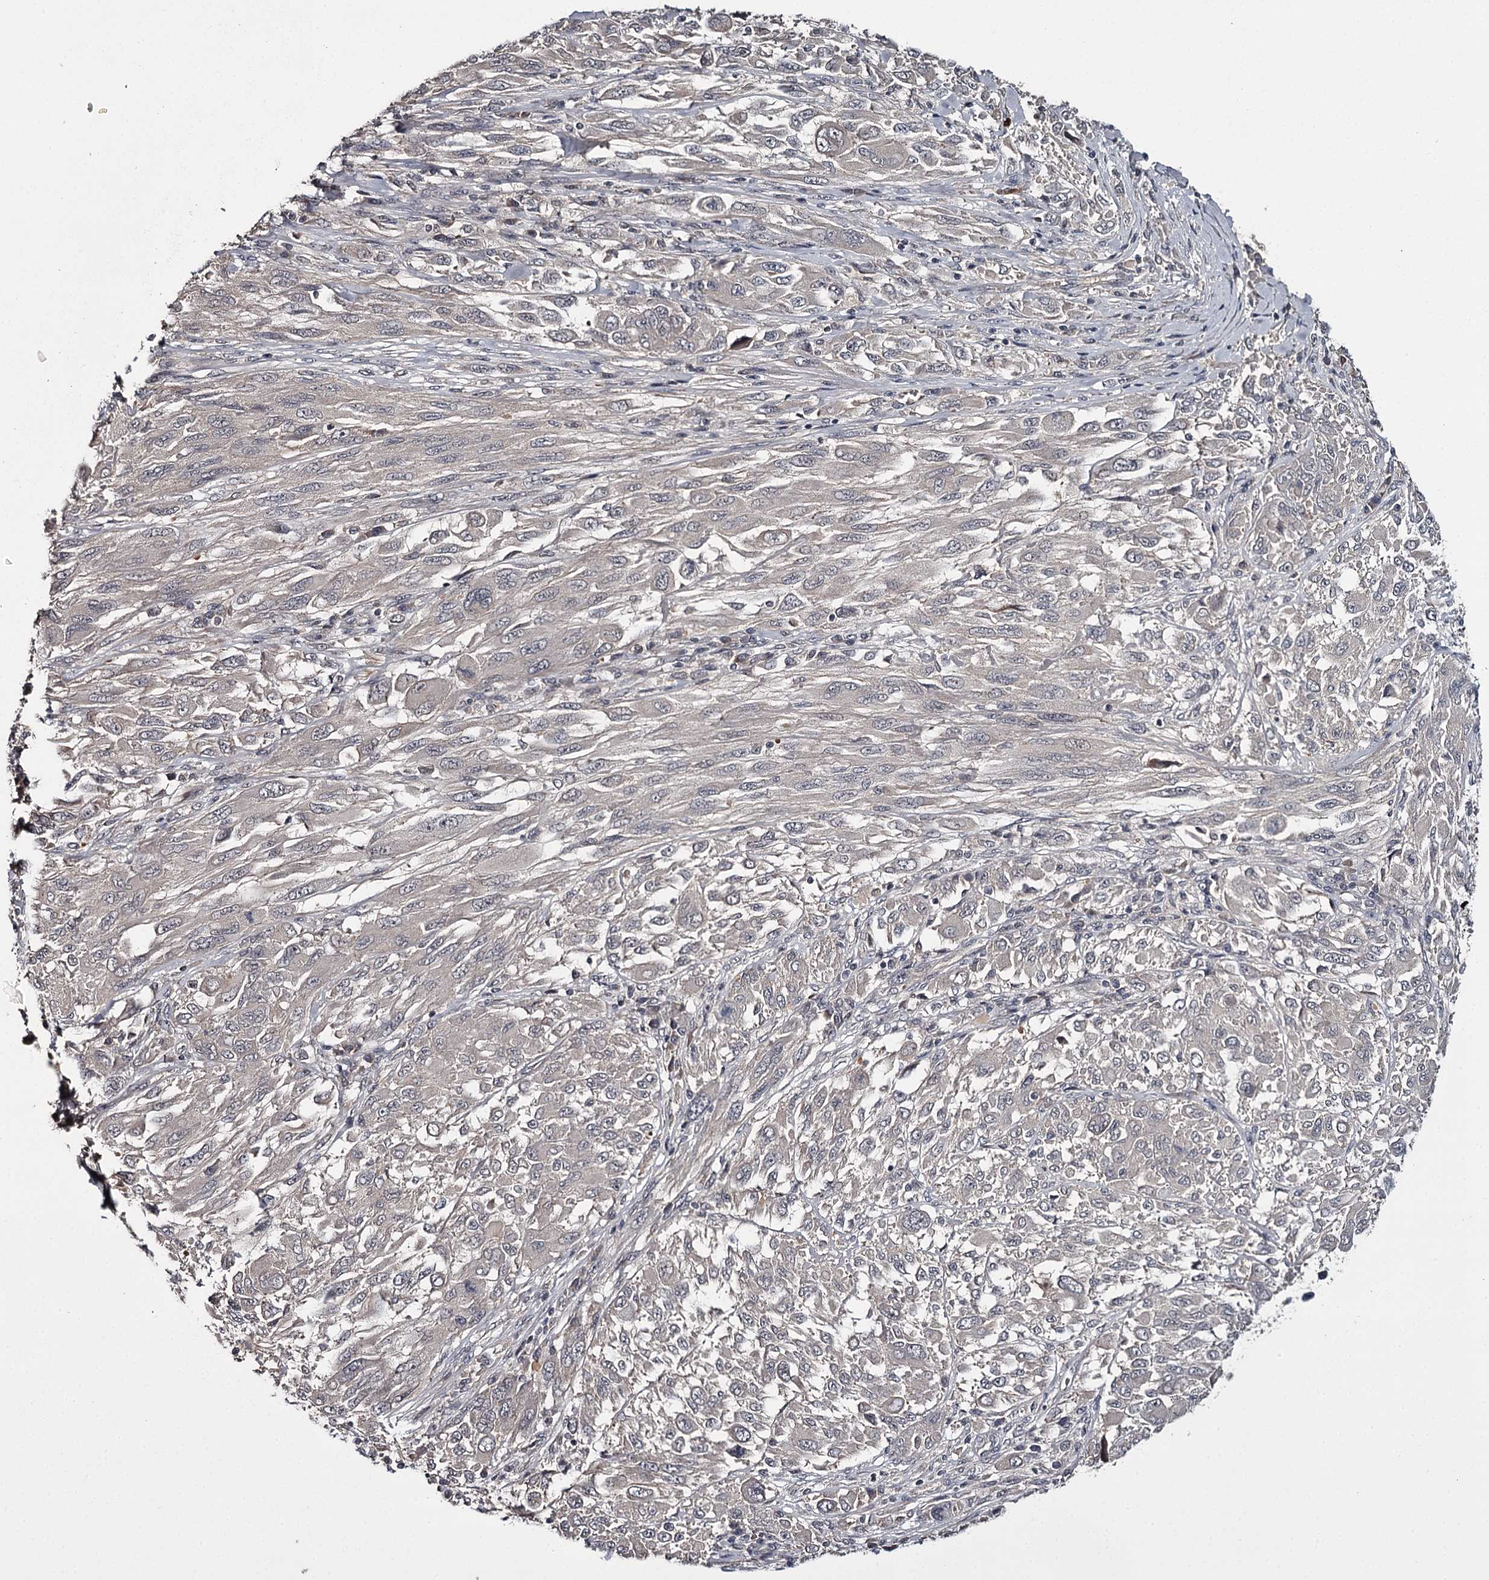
{"staining": {"intensity": "negative", "quantity": "none", "location": "none"}, "tissue": "melanoma", "cell_type": "Tumor cells", "image_type": "cancer", "snomed": [{"axis": "morphology", "description": "Malignant melanoma, NOS"}, {"axis": "topography", "description": "Skin"}], "caption": "The immunohistochemistry (IHC) photomicrograph has no significant positivity in tumor cells of melanoma tissue.", "gene": "CWF19L2", "patient": {"sex": "female", "age": 91}}